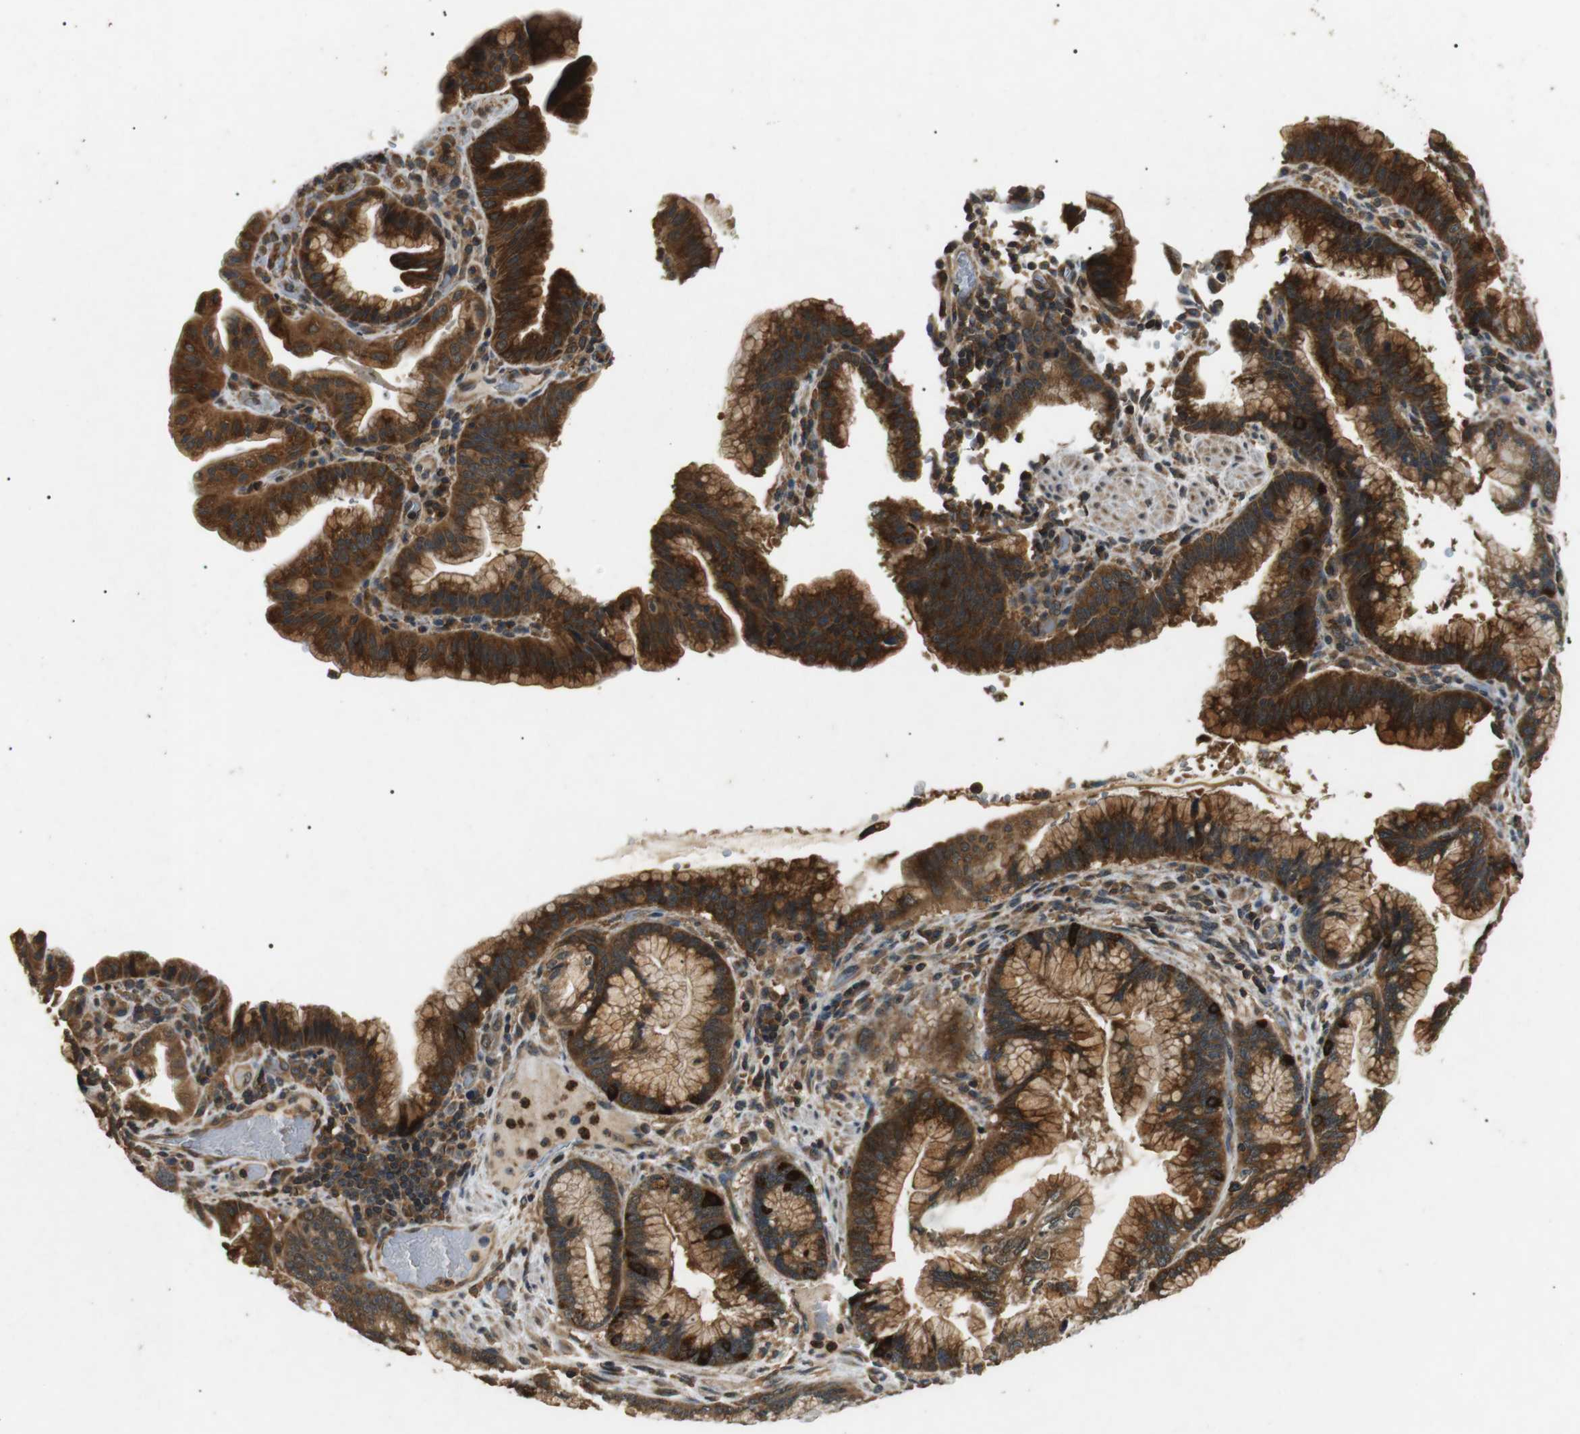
{"staining": {"intensity": "strong", "quantity": ">75%", "location": "cytoplasmic/membranous"}, "tissue": "pancreatic cancer", "cell_type": "Tumor cells", "image_type": "cancer", "snomed": [{"axis": "morphology", "description": "Adenocarcinoma, NOS"}, {"axis": "topography", "description": "Pancreas"}], "caption": "Immunohistochemistry photomicrograph of human pancreatic cancer (adenocarcinoma) stained for a protein (brown), which exhibits high levels of strong cytoplasmic/membranous expression in approximately >75% of tumor cells.", "gene": "TBC1D15", "patient": {"sex": "female", "age": 64}}